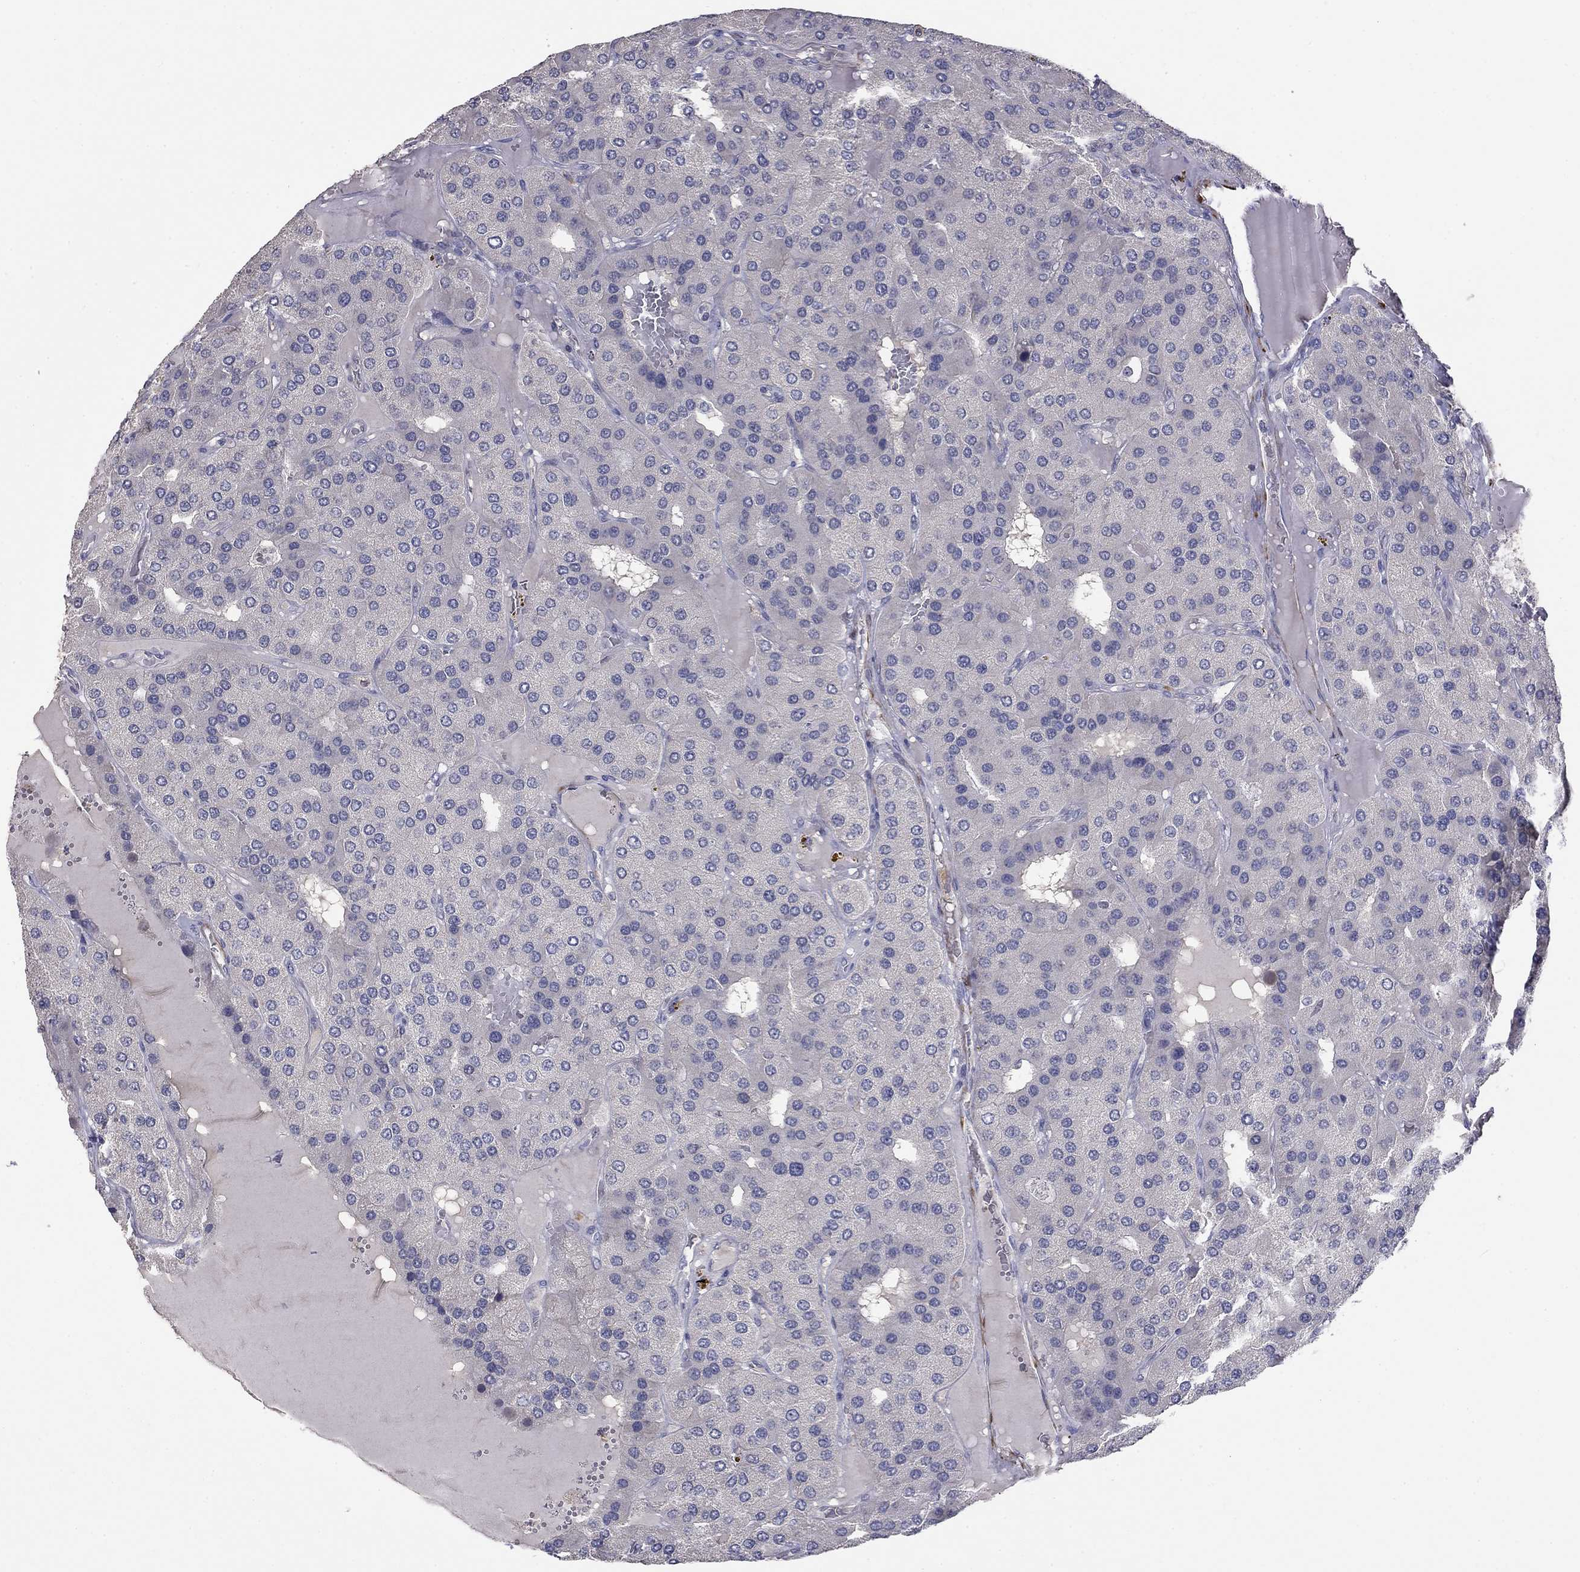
{"staining": {"intensity": "negative", "quantity": "none", "location": "none"}, "tissue": "parathyroid gland", "cell_type": "Glandular cells", "image_type": "normal", "snomed": [{"axis": "morphology", "description": "Normal tissue, NOS"}, {"axis": "morphology", "description": "Adenoma, NOS"}, {"axis": "topography", "description": "Parathyroid gland"}], "caption": "Micrograph shows no protein staining in glandular cells of normal parathyroid gland. Brightfield microscopy of IHC stained with DAB (3,3'-diaminobenzidine) (brown) and hematoxylin (blue), captured at high magnification.", "gene": "IP6K3", "patient": {"sex": "female", "age": 86}}